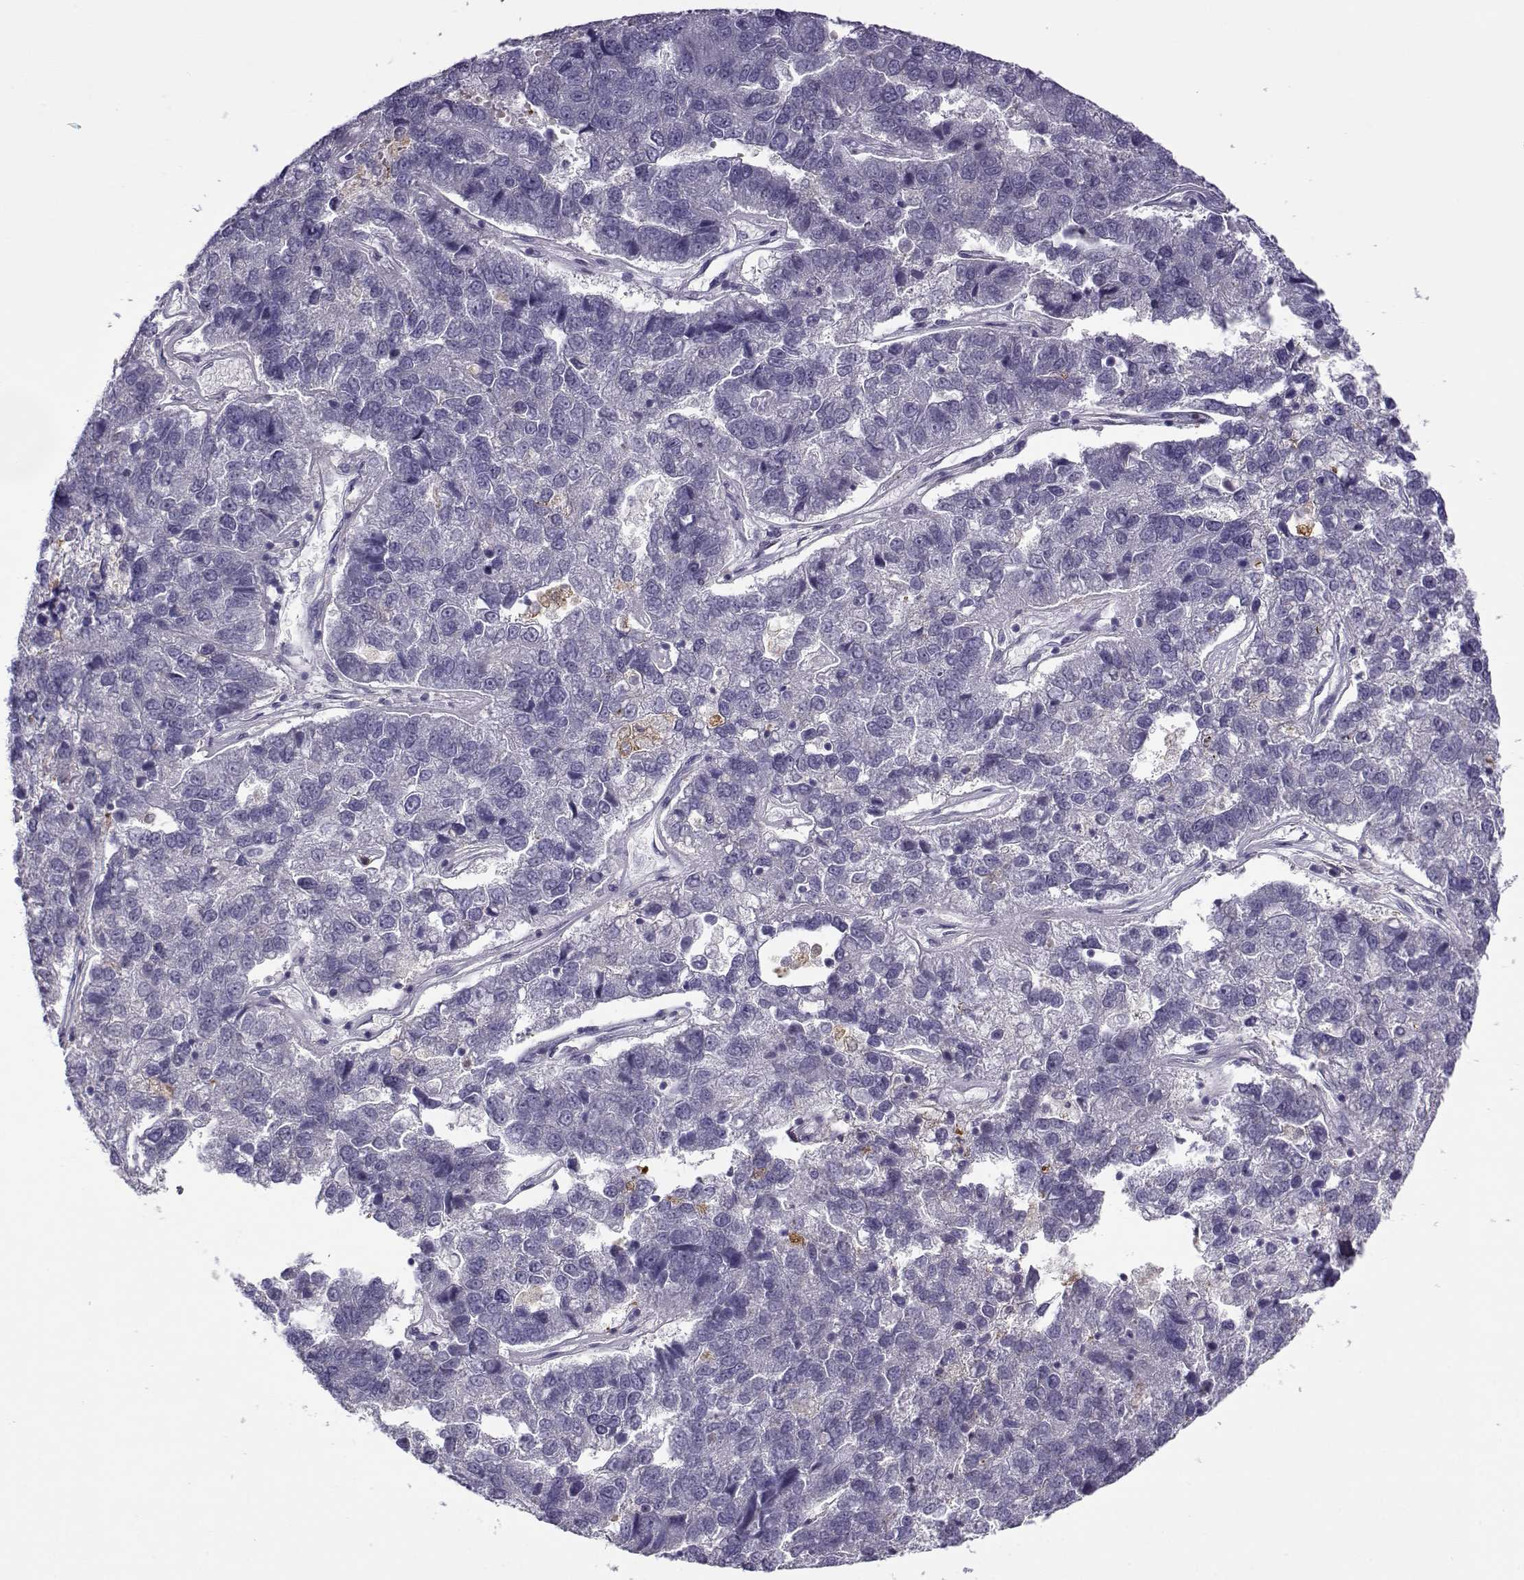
{"staining": {"intensity": "negative", "quantity": "none", "location": "none"}, "tissue": "pancreatic cancer", "cell_type": "Tumor cells", "image_type": "cancer", "snomed": [{"axis": "morphology", "description": "Adenocarcinoma, NOS"}, {"axis": "topography", "description": "Pancreas"}], "caption": "Immunohistochemistry micrograph of pancreatic adenocarcinoma stained for a protein (brown), which demonstrates no staining in tumor cells. The staining was performed using DAB to visualize the protein expression in brown, while the nuclei were stained in blue with hematoxylin (Magnification: 20x).", "gene": "UCP3", "patient": {"sex": "female", "age": 61}}